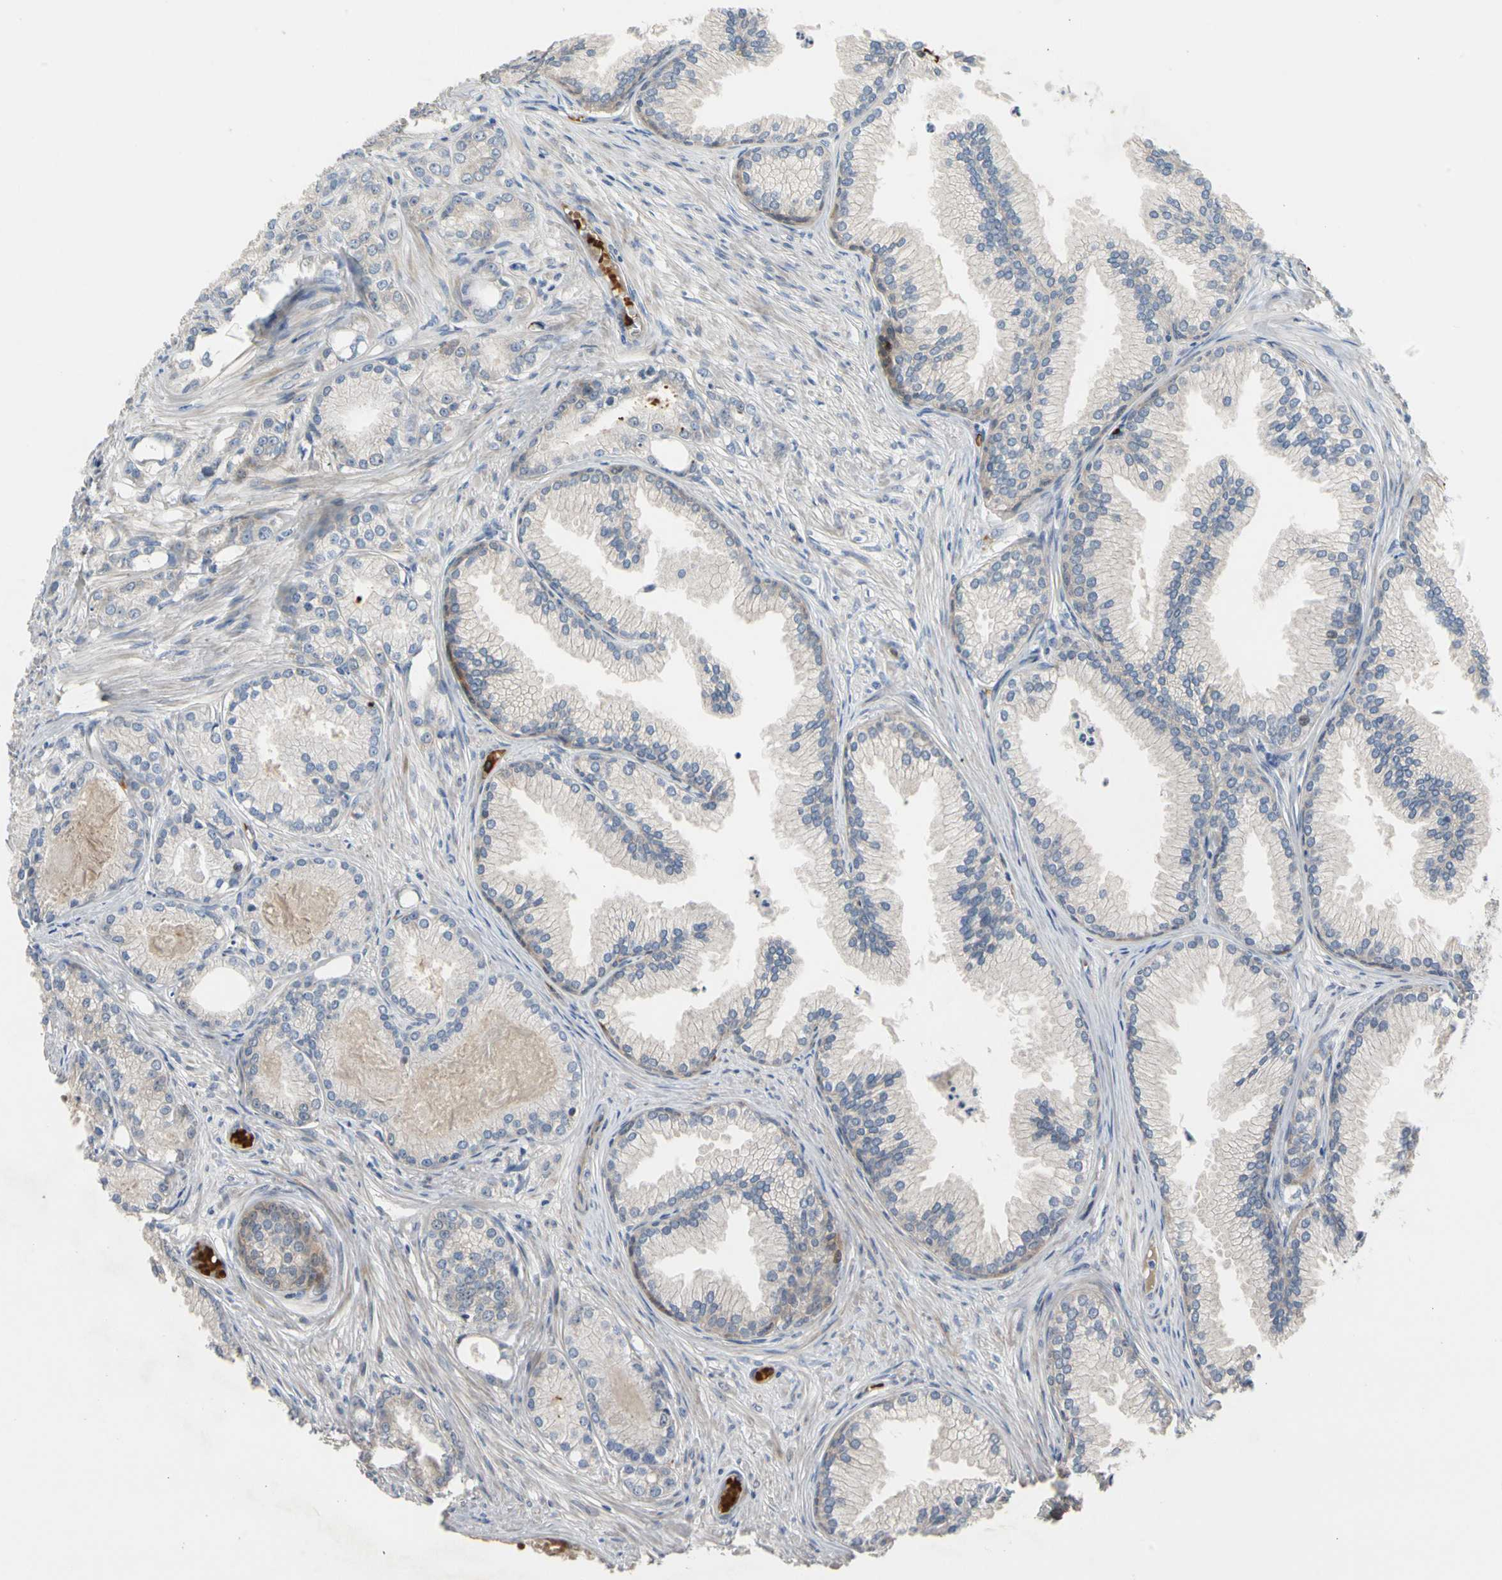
{"staining": {"intensity": "negative", "quantity": "none", "location": "none"}, "tissue": "prostate cancer", "cell_type": "Tumor cells", "image_type": "cancer", "snomed": [{"axis": "morphology", "description": "Adenocarcinoma, Low grade"}, {"axis": "topography", "description": "Prostate"}], "caption": "This photomicrograph is of prostate cancer (adenocarcinoma (low-grade)) stained with IHC to label a protein in brown with the nuclei are counter-stained blue. There is no staining in tumor cells. (DAB immunohistochemistry (IHC), high magnification).", "gene": "HMGCR", "patient": {"sex": "male", "age": 72}}